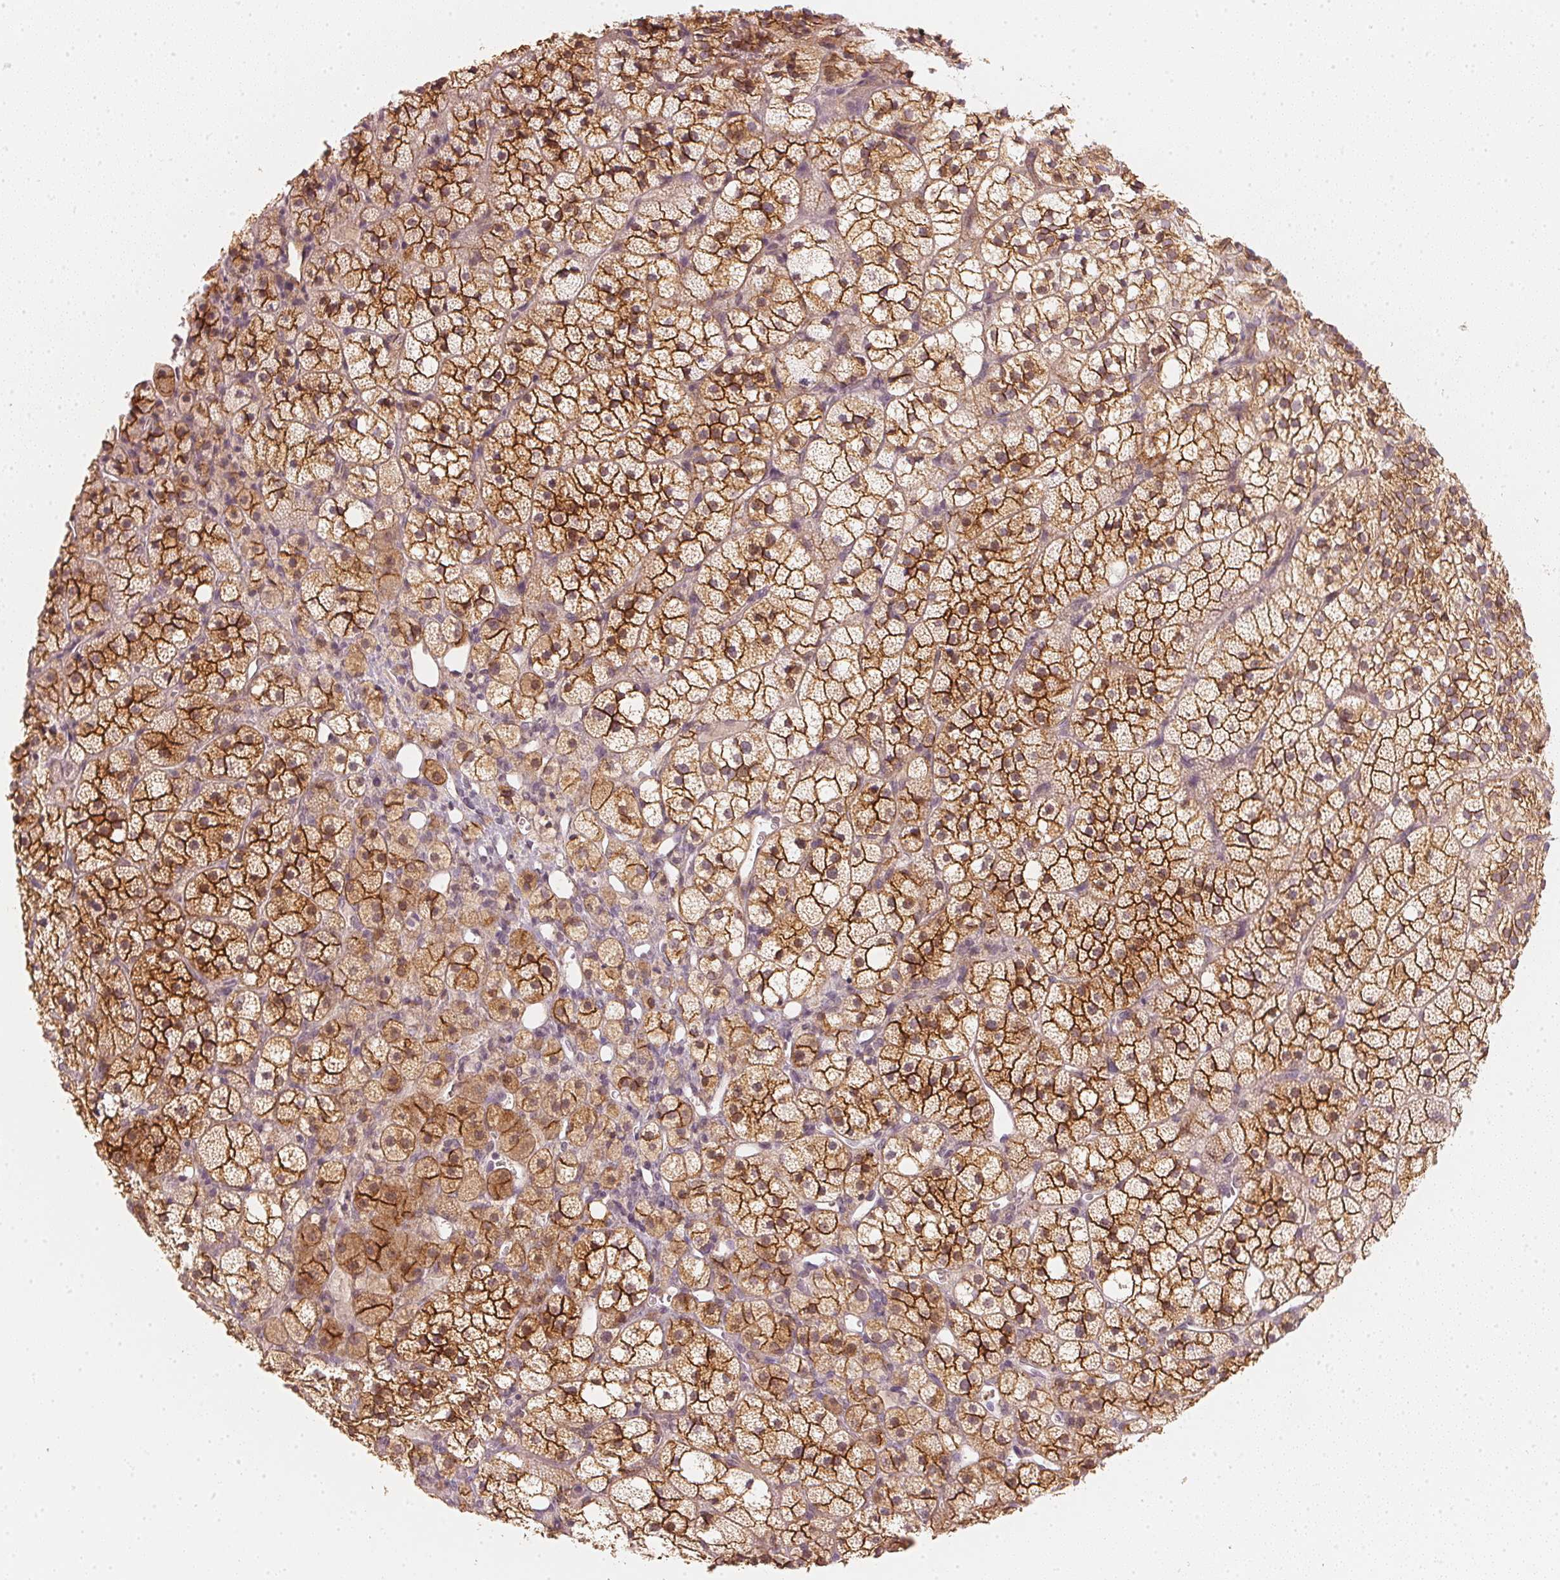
{"staining": {"intensity": "strong", "quantity": "25%-75%", "location": "cytoplasmic/membranous"}, "tissue": "adrenal gland", "cell_type": "Glandular cells", "image_type": "normal", "snomed": [{"axis": "morphology", "description": "Normal tissue, NOS"}, {"axis": "topography", "description": "Adrenal gland"}], "caption": "The micrograph reveals staining of unremarkable adrenal gland, revealing strong cytoplasmic/membranous protein expression (brown color) within glandular cells. The staining is performed using DAB brown chromogen to label protein expression. The nuclei are counter-stained blue using hematoxylin.", "gene": "CIB1", "patient": {"sex": "male", "age": 53}}